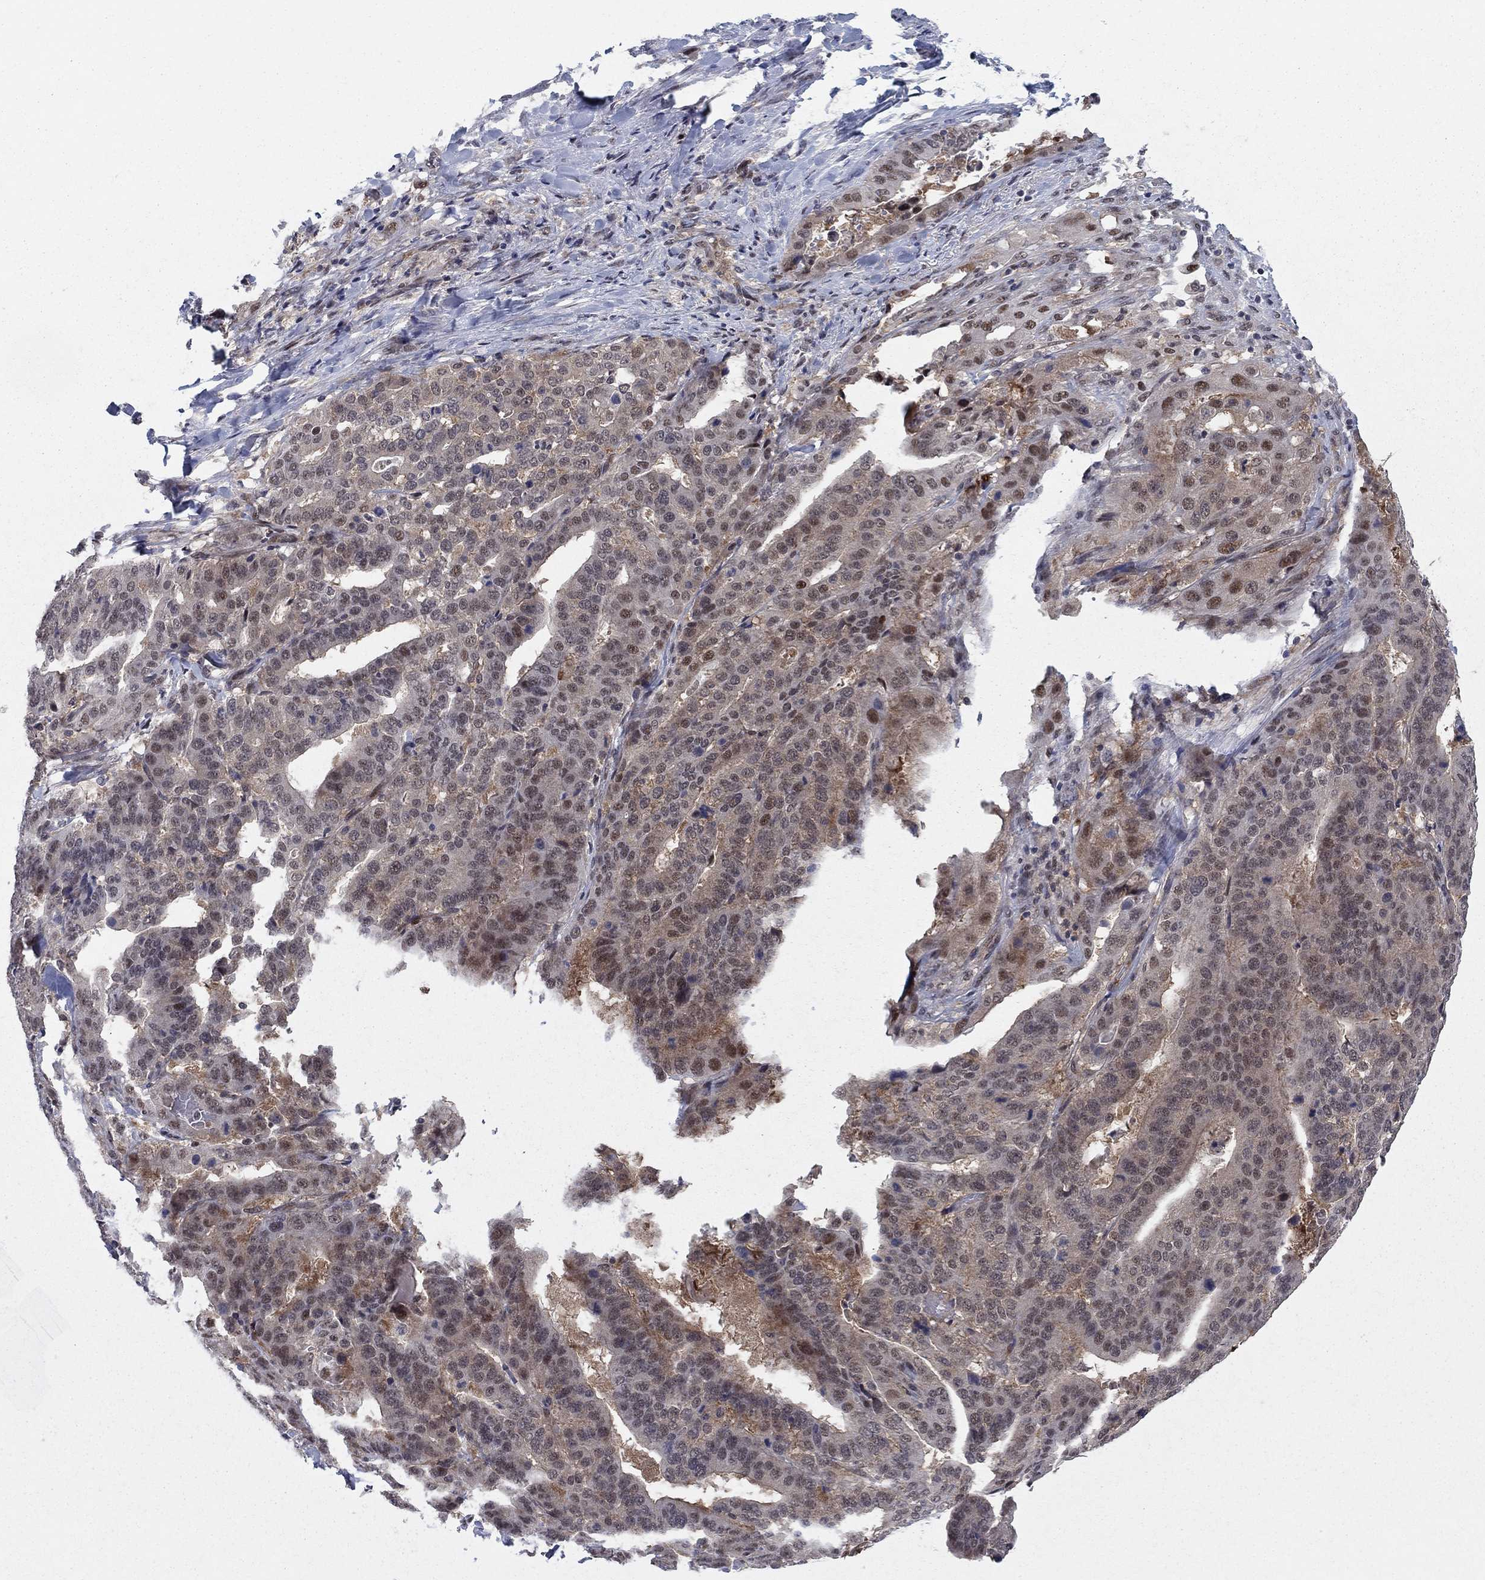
{"staining": {"intensity": "moderate", "quantity": "<25%", "location": "nuclear"}, "tissue": "stomach cancer", "cell_type": "Tumor cells", "image_type": "cancer", "snomed": [{"axis": "morphology", "description": "Adenocarcinoma, NOS"}, {"axis": "topography", "description": "Stomach"}], "caption": "A brown stain shows moderate nuclear staining of a protein in human stomach cancer tumor cells. (DAB = brown stain, brightfield microscopy at high magnification).", "gene": "PSMC1", "patient": {"sex": "male", "age": 48}}